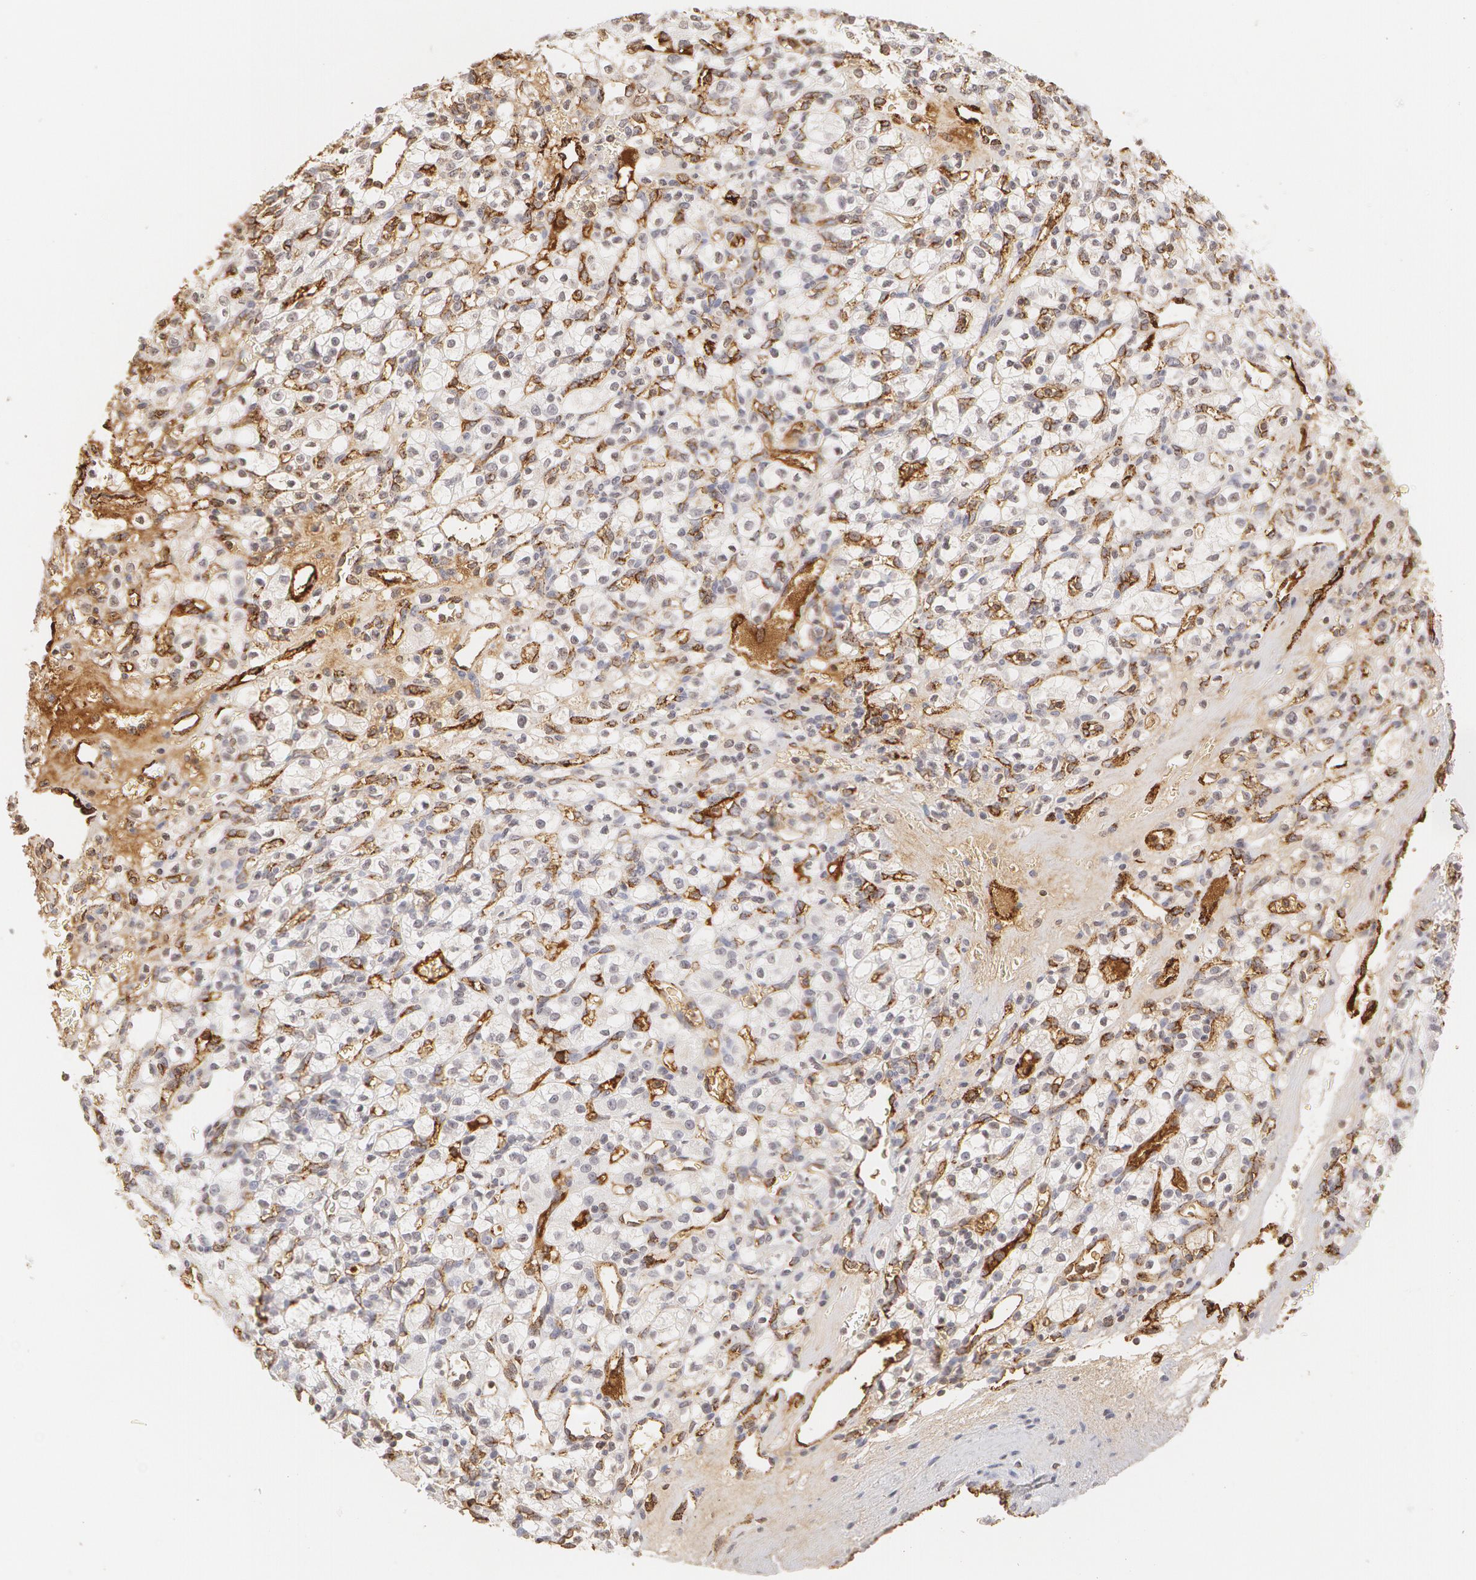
{"staining": {"intensity": "negative", "quantity": "none", "location": "none"}, "tissue": "renal cancer", "cell_type": "Tumor cells", "image_type": "cancer", "snomed": [{"axis": "morphology", "description": "Adenocarcinoma, NOS"}, {"axis": "topography", "description": "Kidney"}], "caption": "Micrograph shows no protein positivity in tumor cells of renal cancer (adenocarcinoma) tissue. (DAB (3,3'-diaminobenzidine) immunohistochemistry (IHC) visualized using brightfield microscopy, high magnification).", "gene": "VWF", "patient": {"sex": "female", "age": 62}}